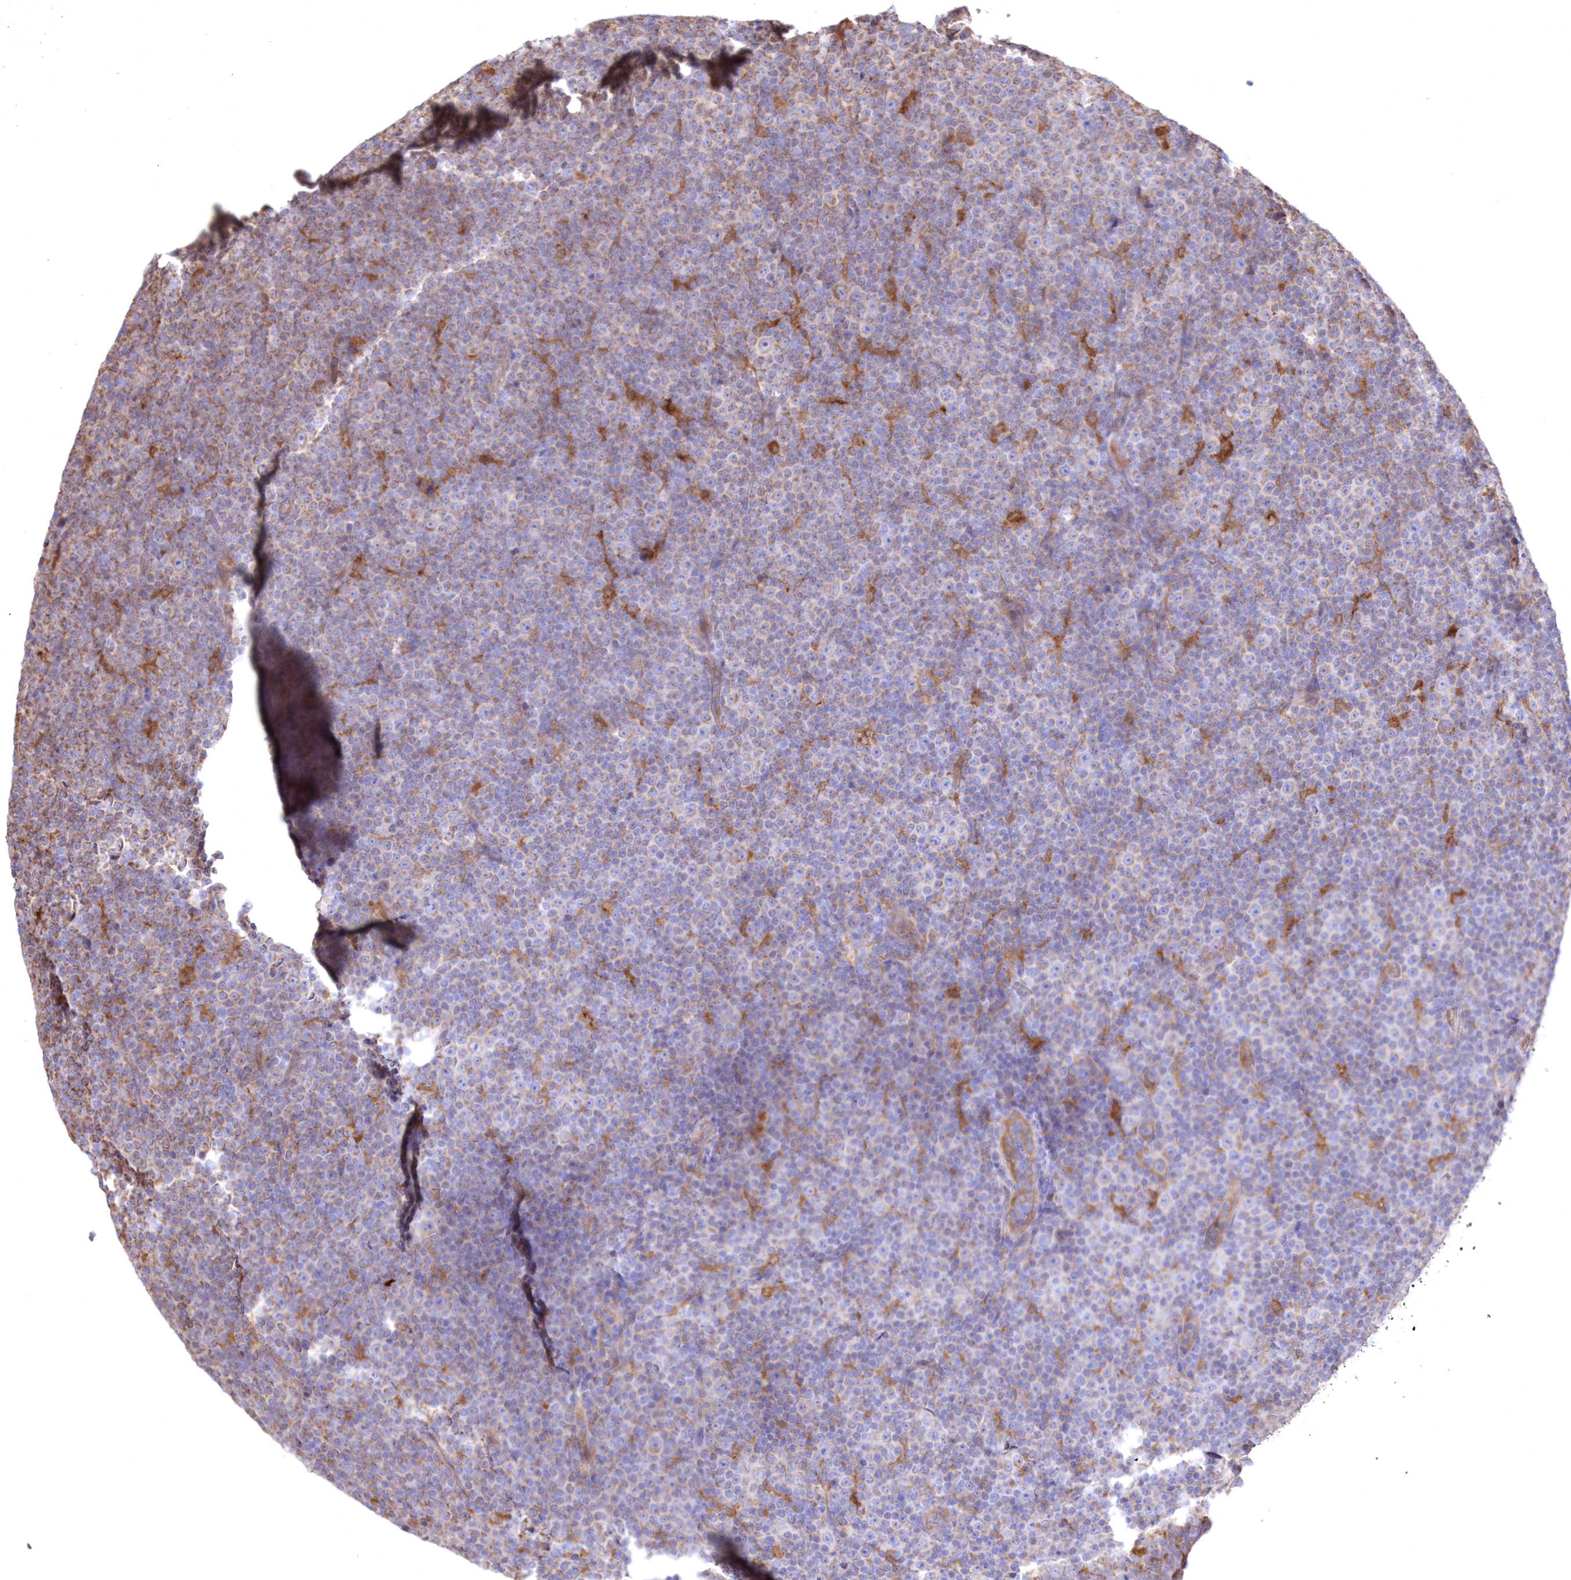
{"staining": {"intensity": "negative", "quantity": "none", "location": "none"}, "tissue": "lymphoma", "cell_type": "Tumor cells", "image_type": "cancer", "snomed": [{"axis": "morphology", "description": "Malignant lymphoma, non-Hodgkin's type, Low grade"}, {"axis": "topography", "description": "Lymph node"}], "caption": "A high-resolution photomicrograph shows immunohistochemistry (IHC) staining of lymphoma, which shows no significant staining in tumor cells.", "gene": "FCHO2", "patient": {"sex": "female", "age": 67}}